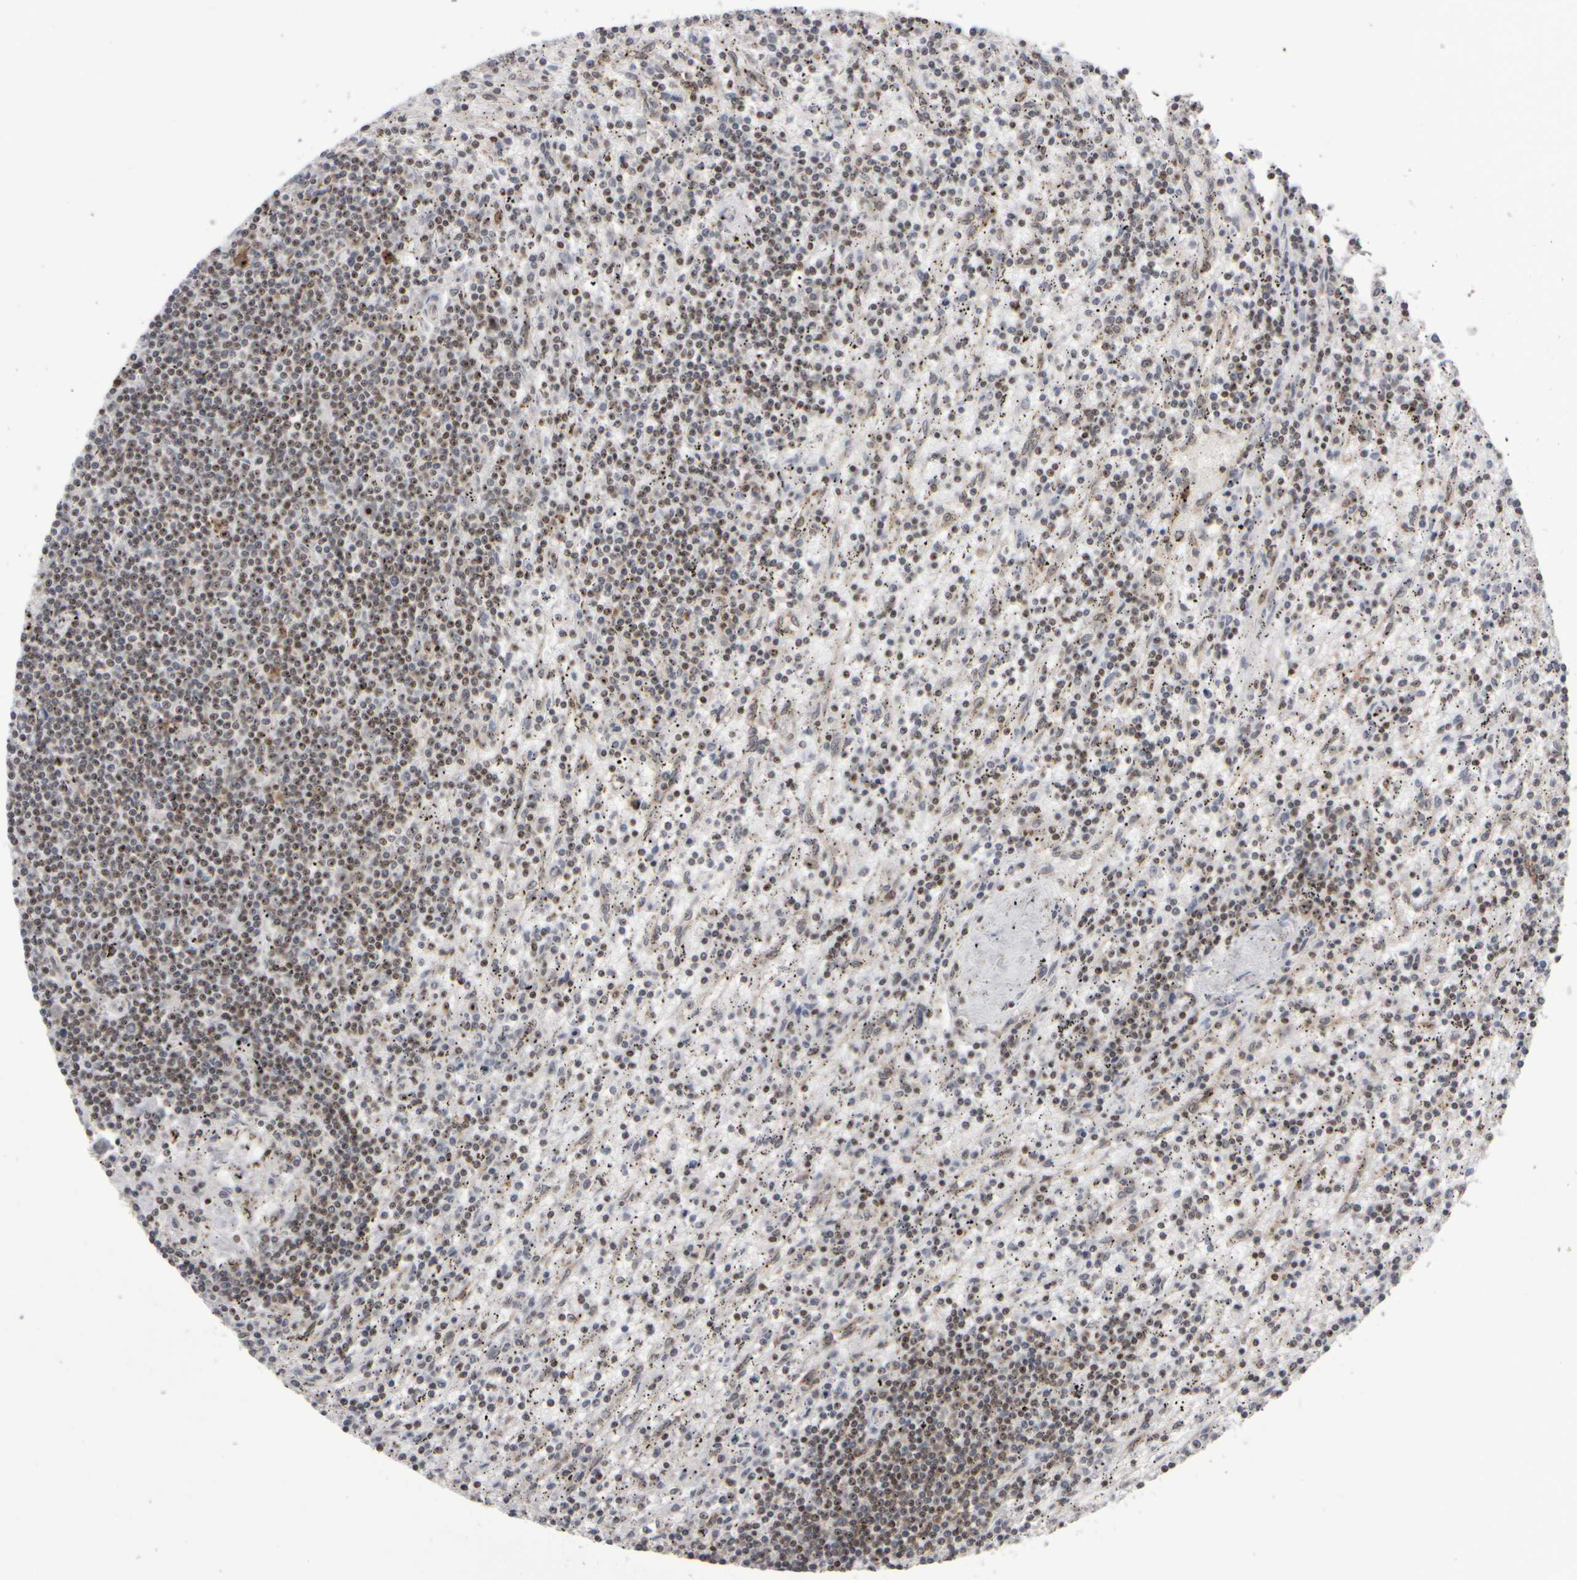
{"staining": {"intensity": "moderate", "quantity": ">75%", "location": "cytoplasmic/membranous,nuclear"}, "tissue": "lymphoma", "cell_type": "Tumor cells", "image_type": "cancer", "snomed": [{"axis": "morphology", "description": "Malignant lymphoma, non-Hodgkin's type, Low grade"}, {"axis": "topography", "description": "Spleen"}], "caption": "Low-grade malignant lymphoma, non-Hodgkin's type stained with DAB immunohistochemistry shows medium levels of moderate cytoplasmic/membranous and nuclear positivity in approximately >75% of tumor cells.", "gene": "SURF6", "patient": {"sex": "male", "age": 76}}